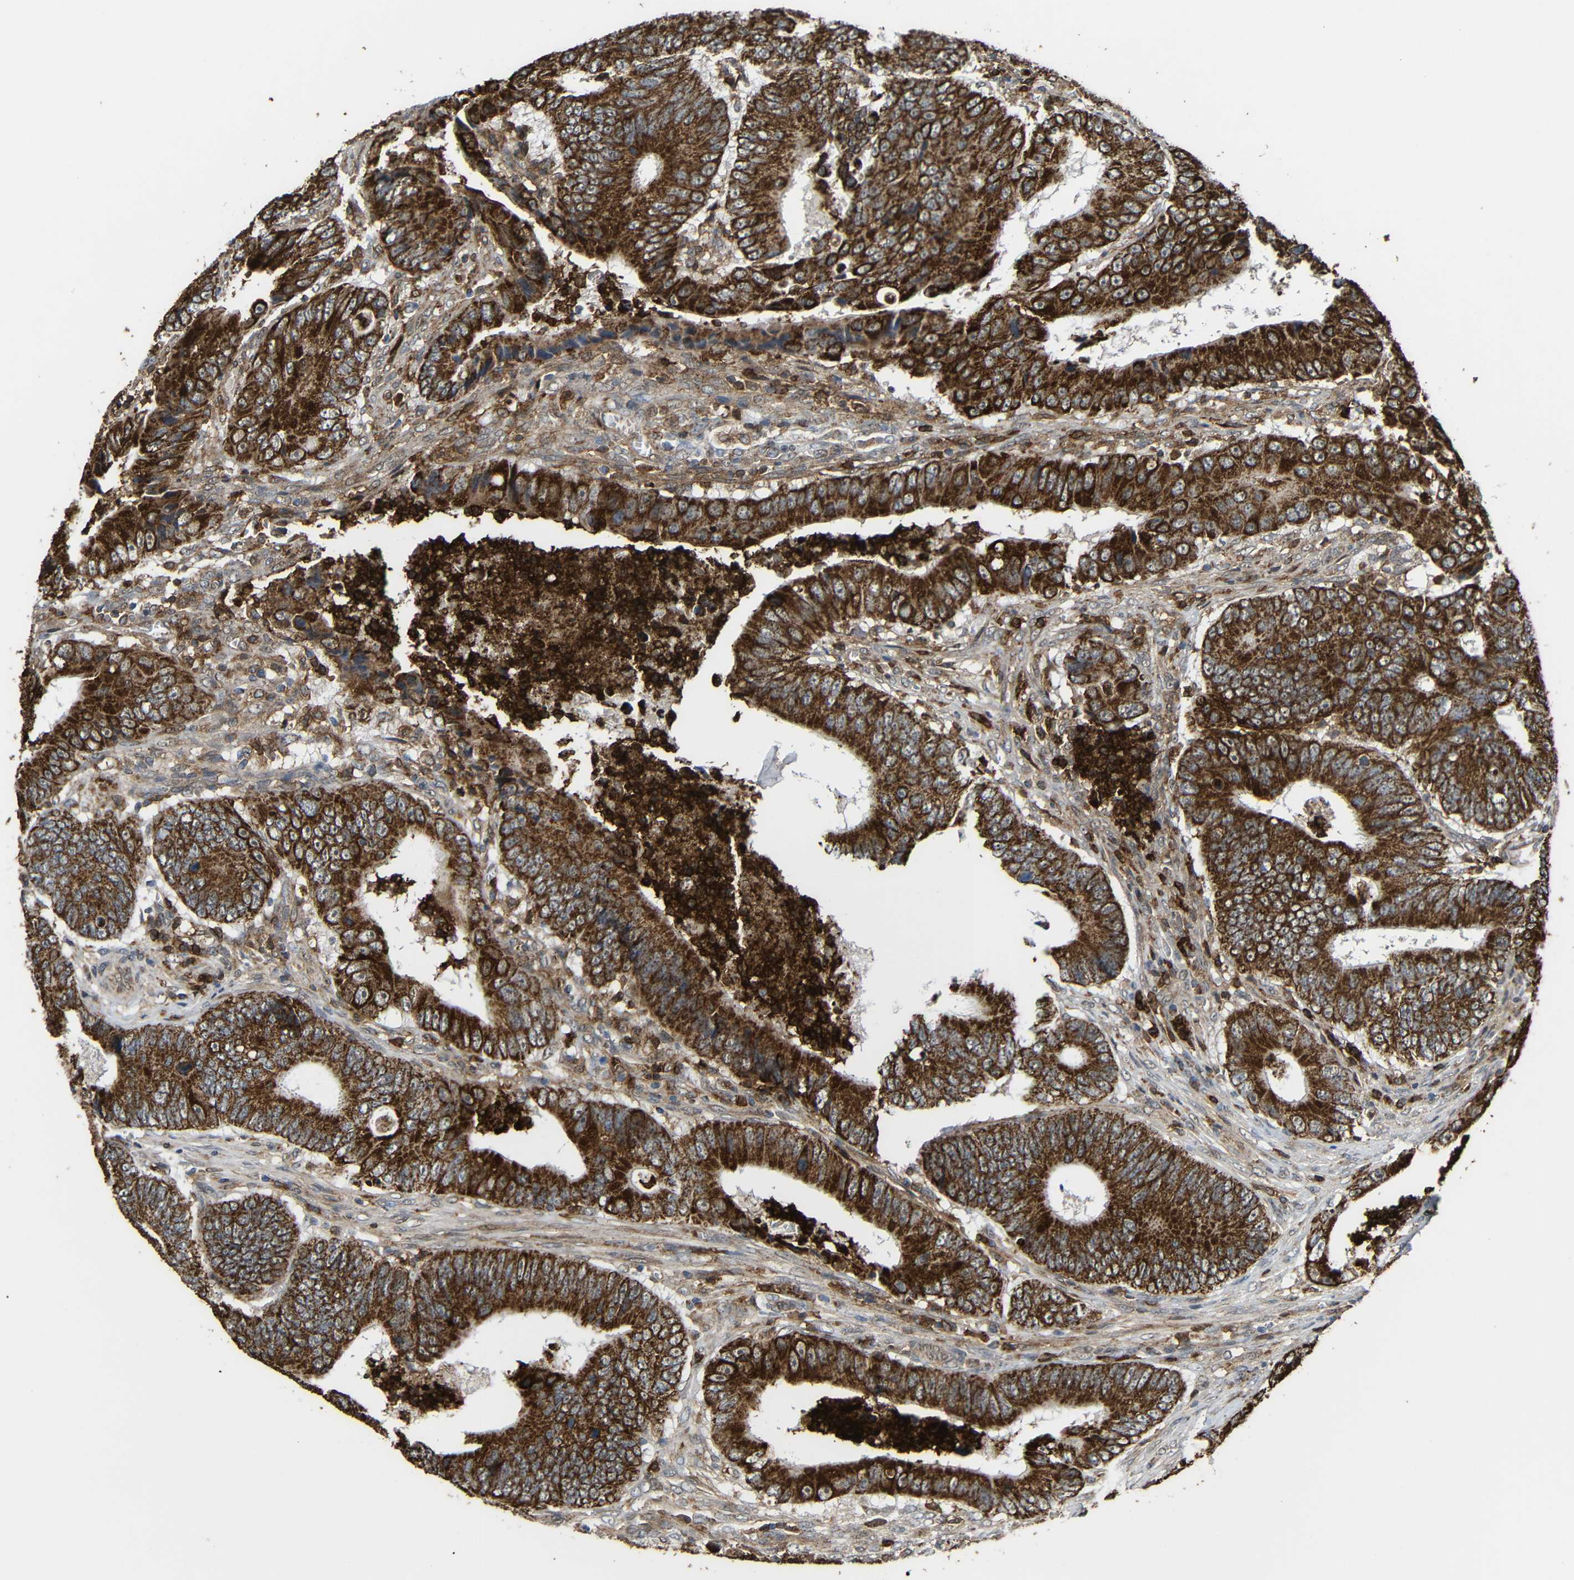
{"staining": {"intensity": "strong", "quantity": ">75%", "location": "cytoplasmic/membranous"}, "tissue": "colorectal cancer", "cell_type": "Tumor cells", "image_type": "cancer", "snomed": [{"axis": "morphology", "description": "Inflammation, NOS"}, {"axis": "morphology", "description": "Adenocarcinoma, NOS"}, {"axis": "topography", "description": "Colon"}], "caption": "Immunohistochemistry image of human colorectal cancer stained for a protein (brown), which demonstrates high levels of strong cytoplasmic/membranous staining in about >75% of tumor cells.", "gene": "C1GALT1", "patient": {"sex": "male", "age": 72}}